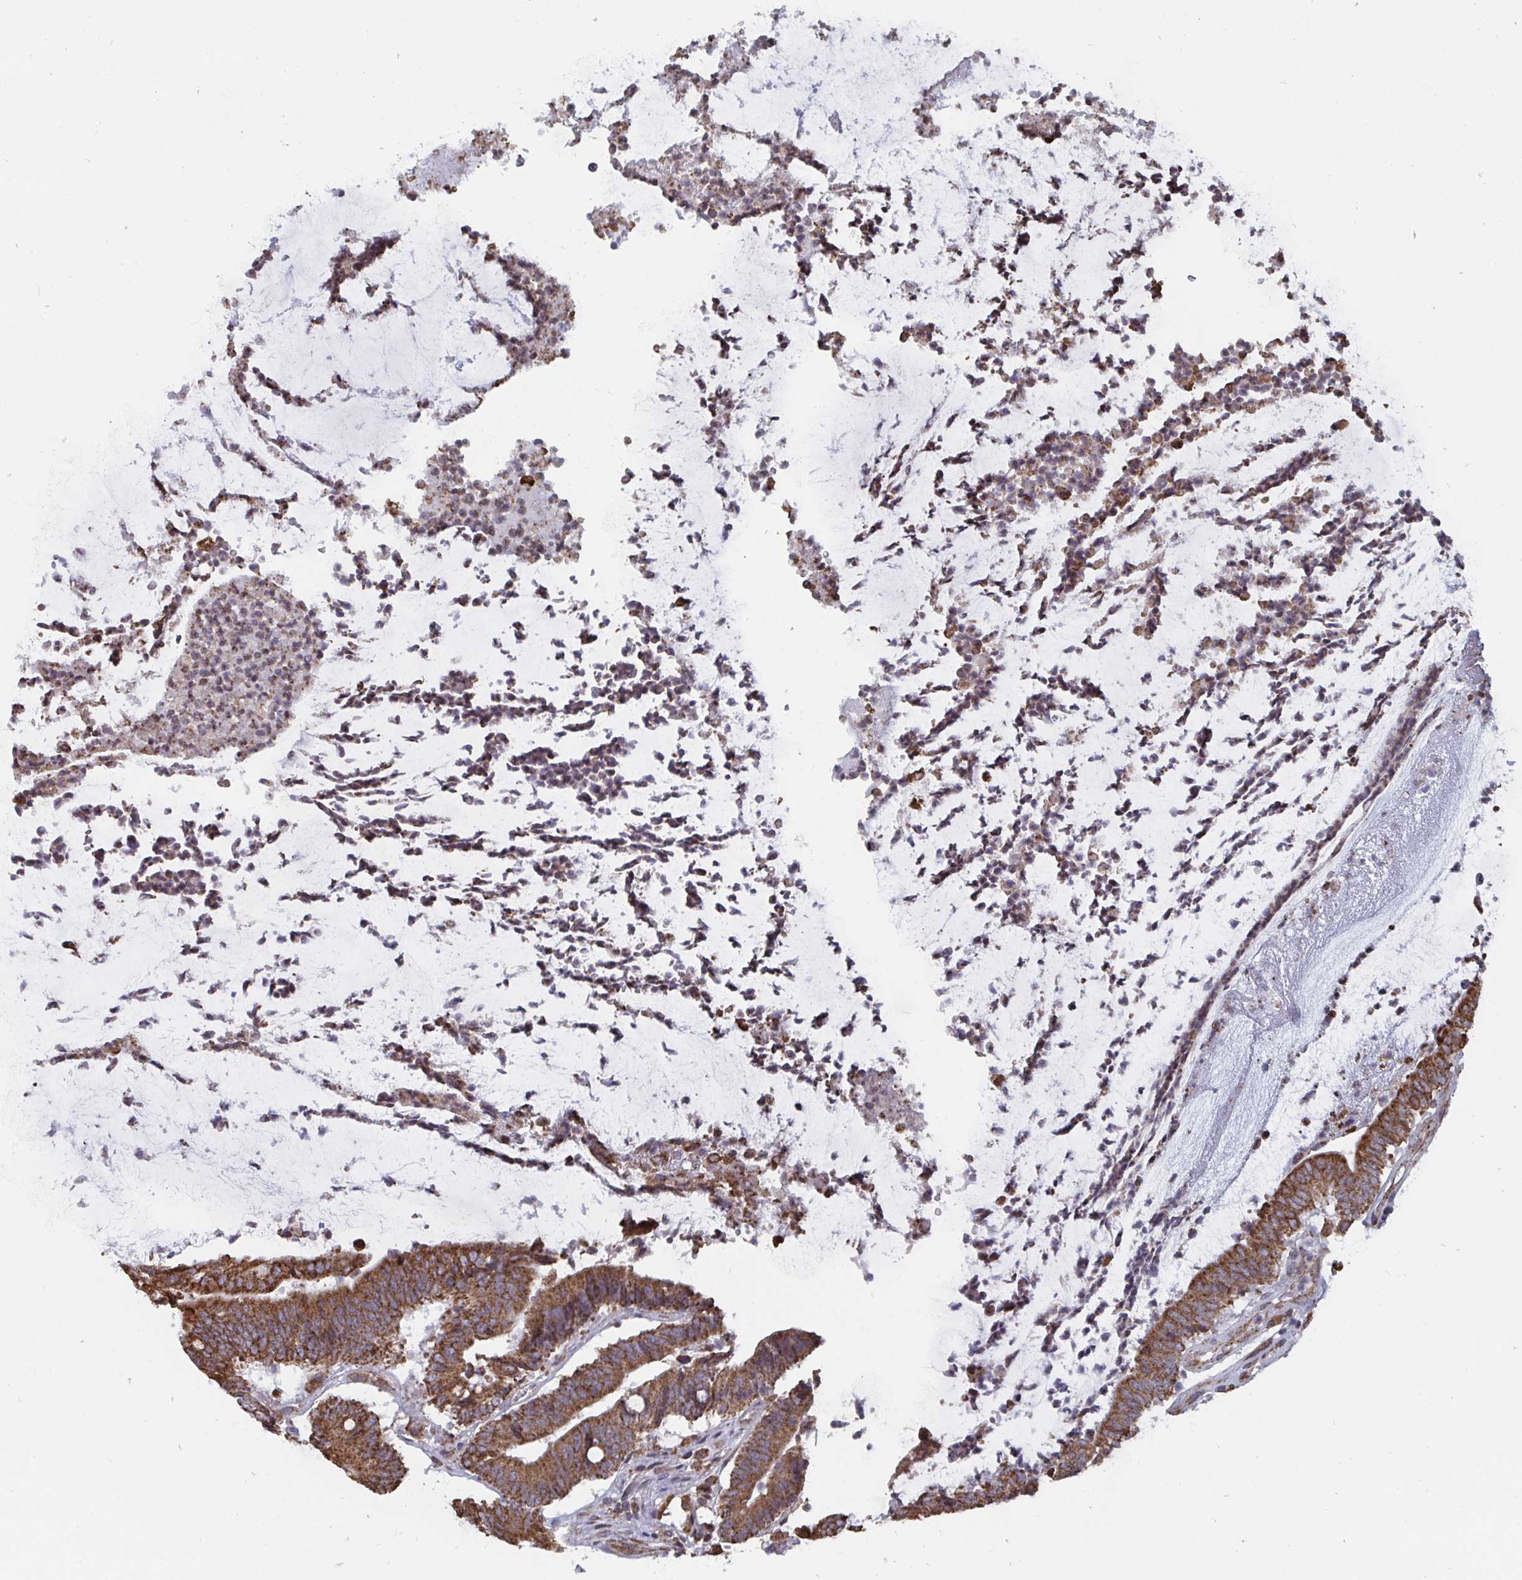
{"staining": {"intensity": "moderate", "quantity": ">75%", "location": "cytoplasmic/membranous"}, "tissue": "colorectal cancer", "cell_type": "Tumor cells", "image_type": "cancer", "snomed": [{"axis": "morphology", "description": "Adenocarcinoma, NOS"}, {"axis": "topography", "description": "Colon"}], "caption": "Protein expression analysis of human colorectal adenocarcinoma reveals moderate cytoplasmic/membranous expression in about >75% of tumor cells.", "gene": "ELAVL1", "patient": {"sex": "female", "age": 43}}